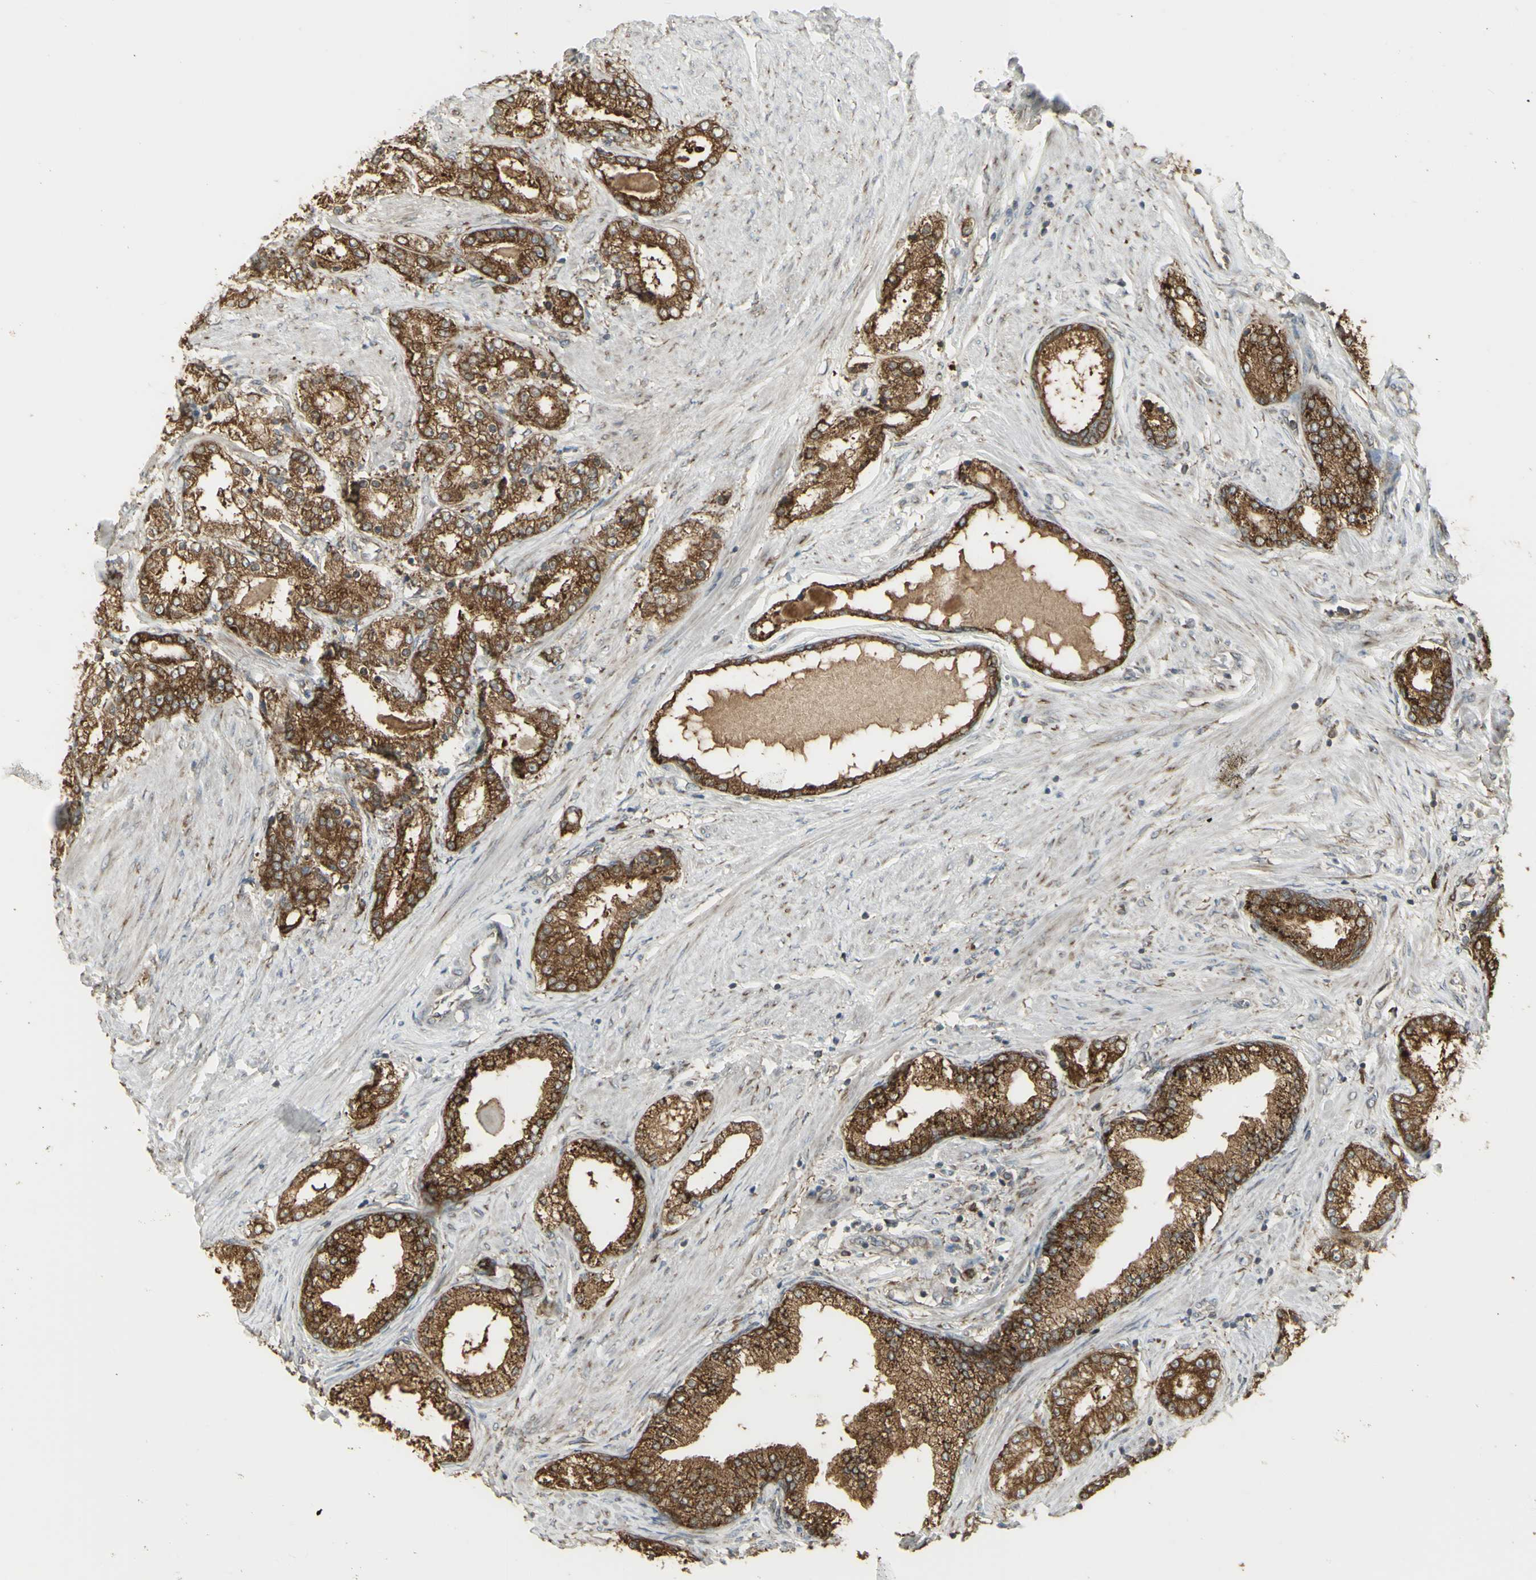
{"staining": {"intensity": "strong", "quantity": ">75%", "location": "cytoplasmic/membranous"}, "tissue": "prostate cancer", "cell_type": "Tumor cells", "image_type": "cancer", "snomed": [{"axis": "morphology", "description": "Adenocarcinoma, Low grade"}, {"axis": "topography", "description": "Prostate"}], "caption": "Approximately >75% of tumor cells in human prostate adenocarcinoma (low-grade) reveal strong cytoplasmic/membranous protein positivity as visualized by brown immunohistochemical staining.", "gene": "FKBP3", "patient": {"sex": "male", "age": 63}}